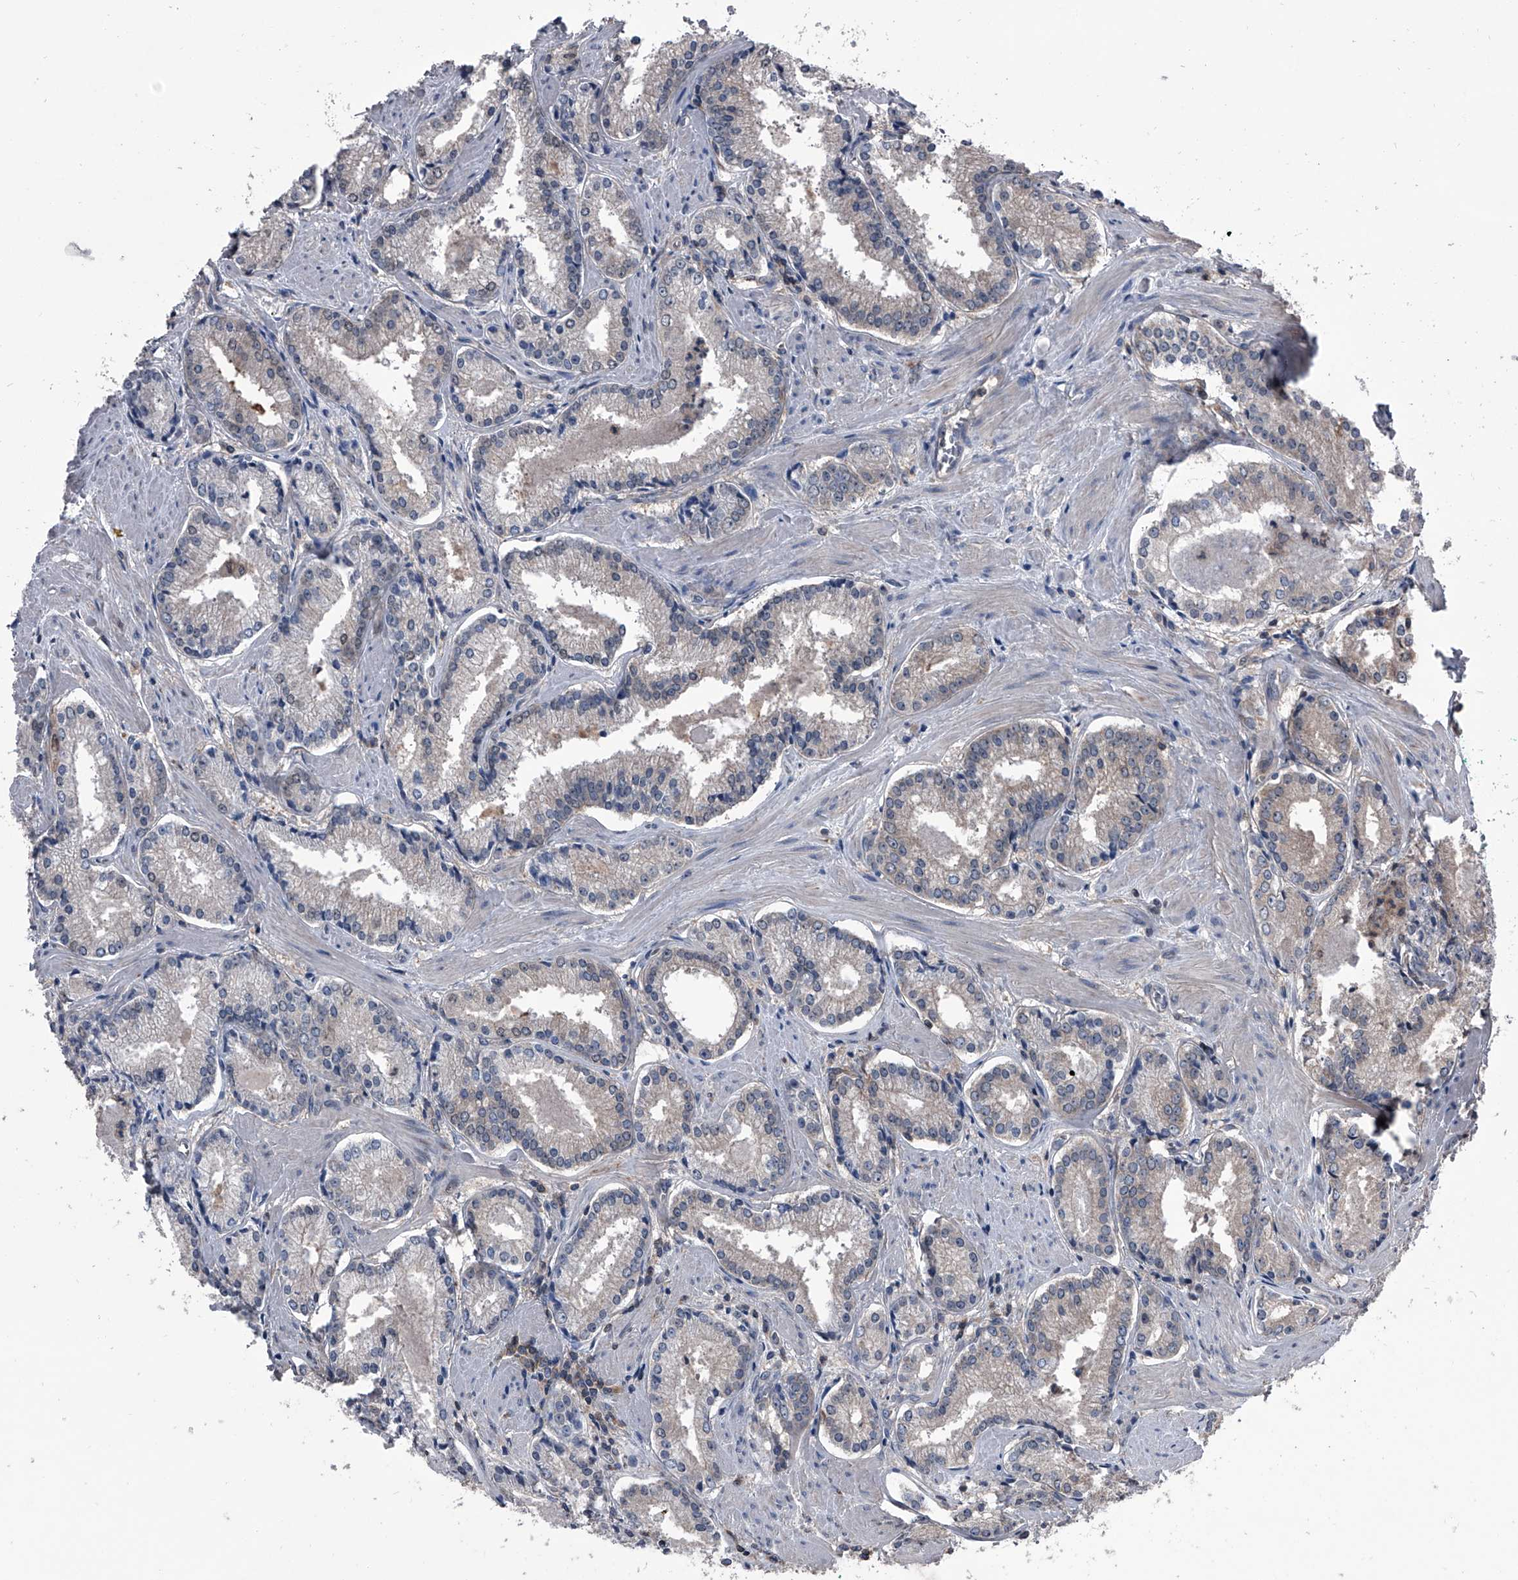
{"staining": {"intensity": "negative", "quantity": "none", "location": "none"}, "tissue": "prostate cancer", "cell_type": "Tumor cells", "image_type": "cancer", "snomed": [{"axis": "morphology", "description": "Adenocarcinoma, Low grade"}, {"axis": "topography", "description": "Prostate"}], "caption": "DAB immunohistochemical staining of human prostate cancer exhibits no significant staining in tumor cells. (DAB IHC, high magnification).", "gene": "PIP5K1A", "patient": {"sex": "male", "age": 54}}